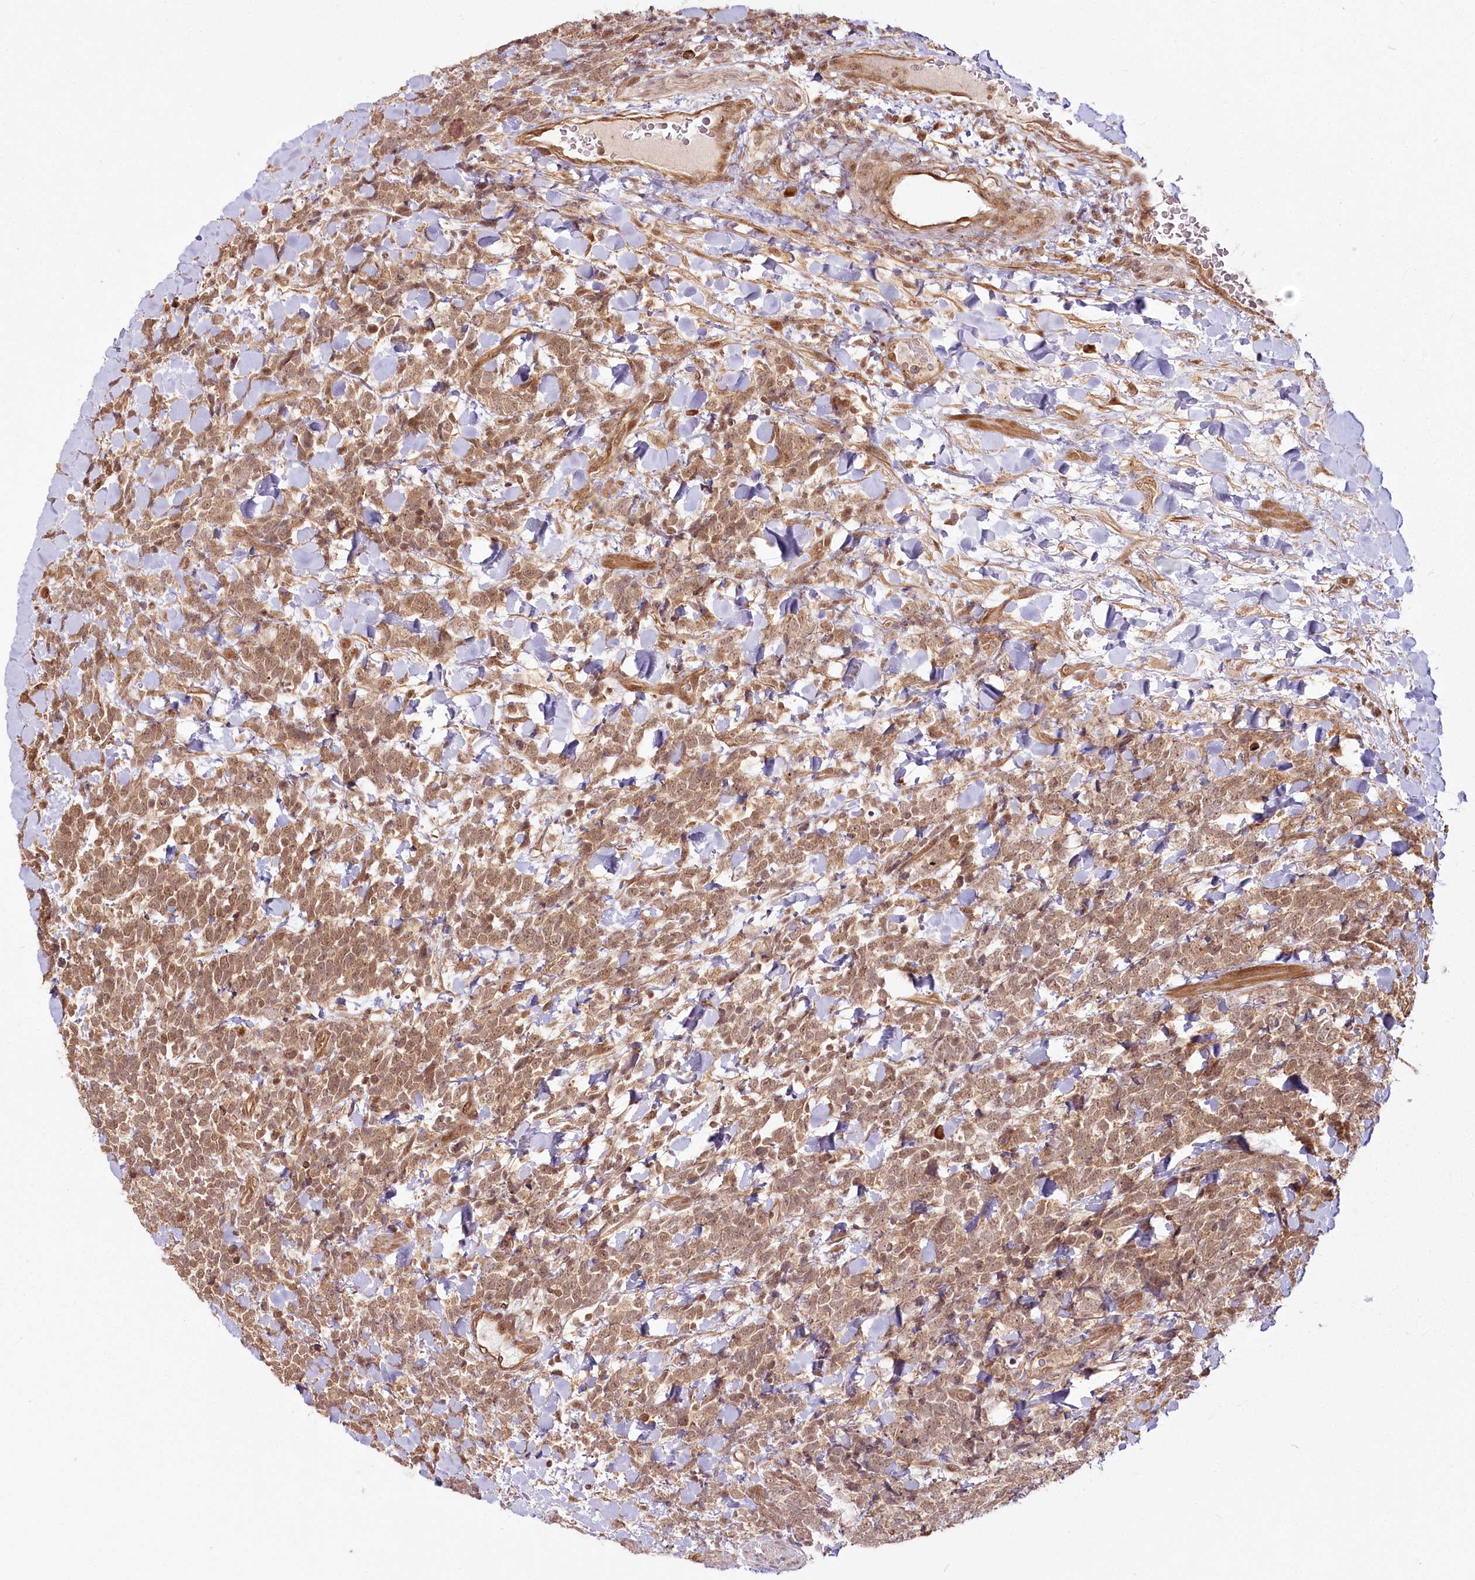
{"staining": {"intensity": "moderate", "quantity": ">75%", "location": "cytoplasmic/membranous,nuclear"}, "tissue": "urothelial cancer", "cell_type": "Tumor cells", "image_type": "cancer", "snomed": [{"axis": "morphology", "description": "Urothelial carcinoma, High grade"}, {"axis": "topography", "description": "Urinary bladder"}], "caption": "A high-resolution image shows IHC staining of high-grade urothelial carcinoma, which demonstrates moderate cytoplasmic/membranous and nuclear staining in about >75% of tumor cells.", "gene": "R3HDM2", "patient": {"sex": "female", "age": 82}}